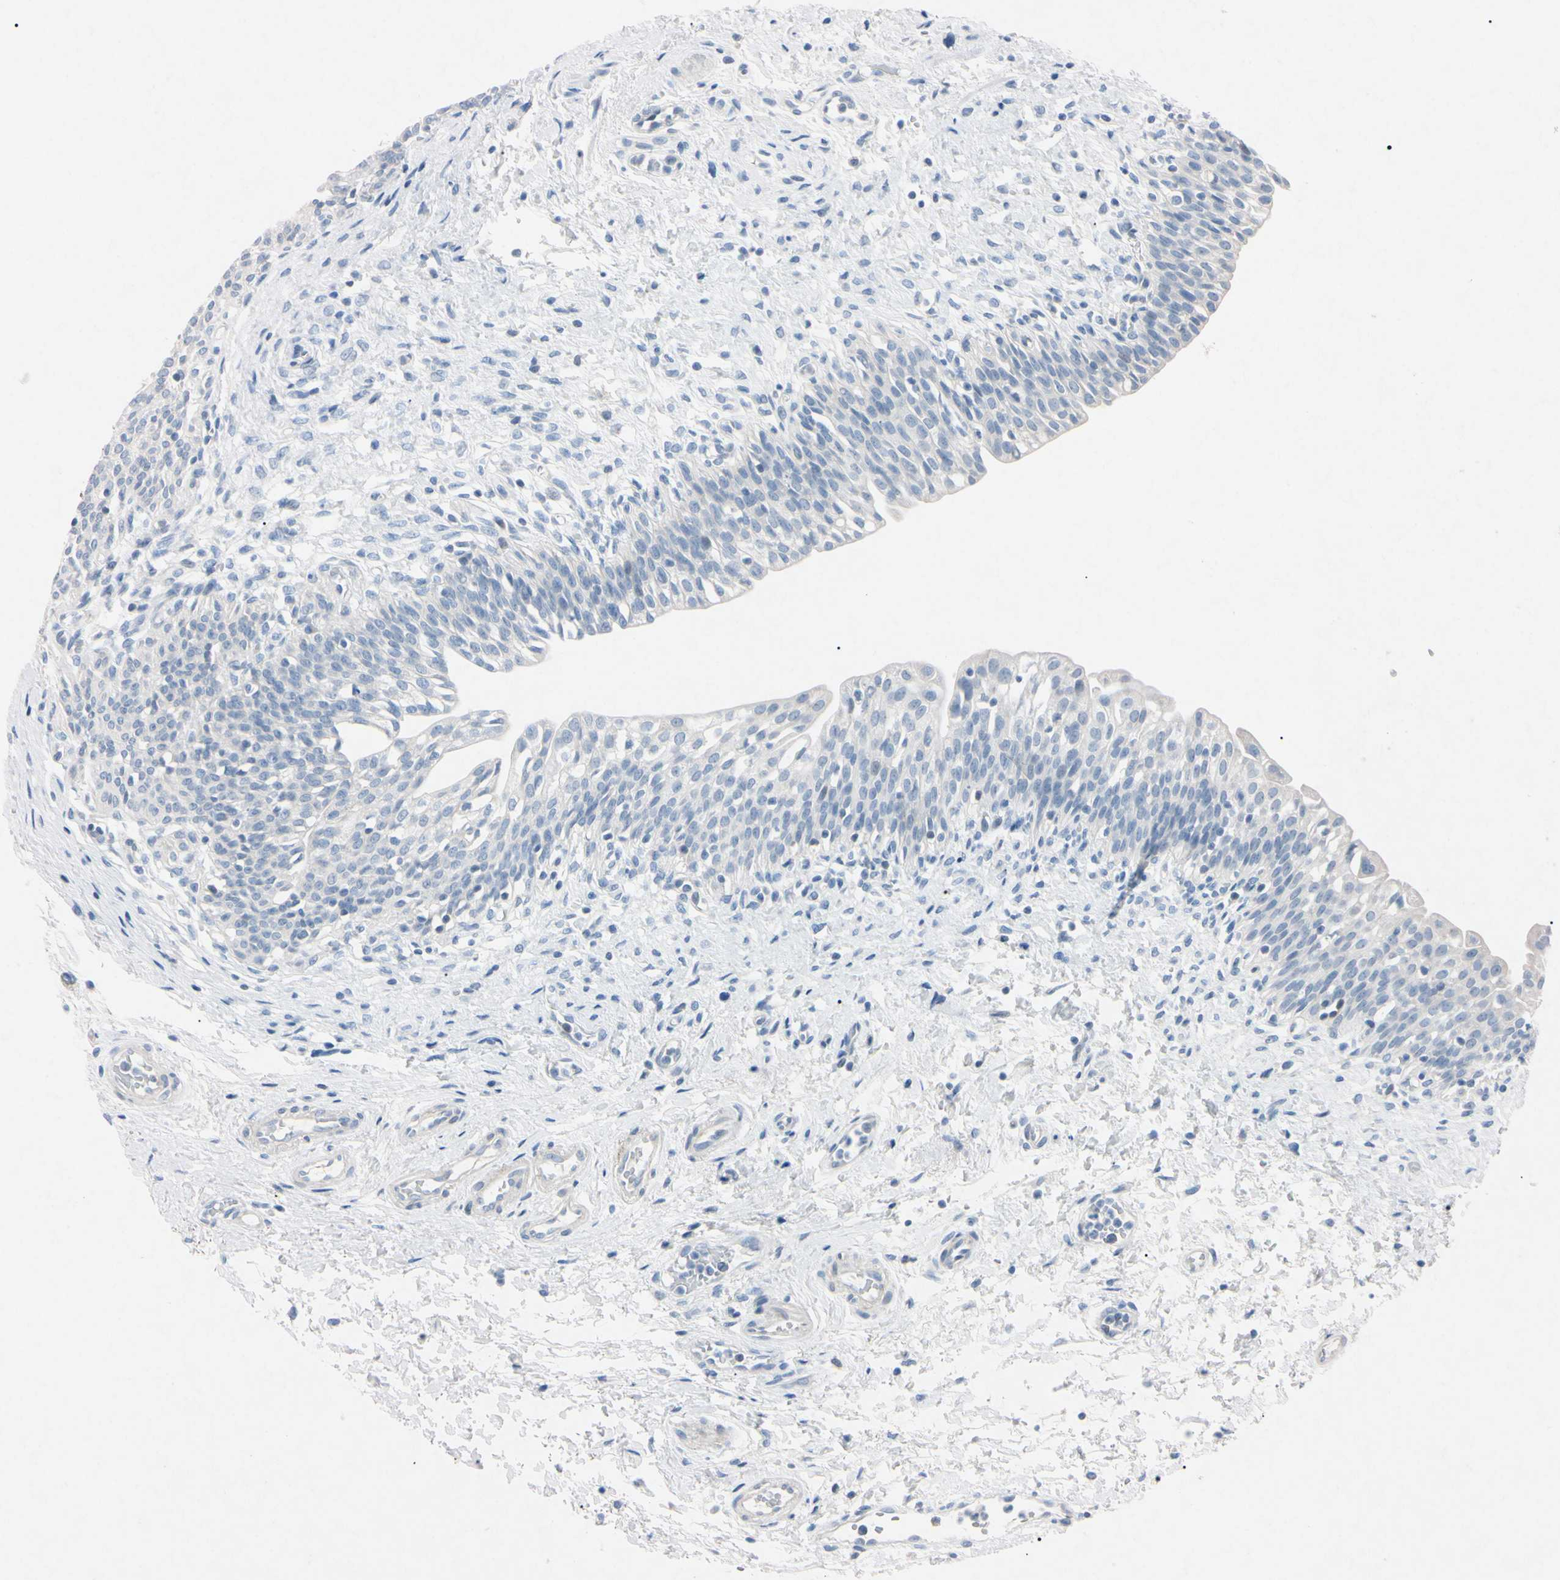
{"staining": {"intensity": "negative", "quantity": "none", "location": "none"}, "tissue": "urinary bladder", "cell_type": "Urothelial cells", "image_type": "normal", "snomed": [{"axis": "morphology", "description": "Normal tissue, NOS"}, {"axis": "topography", "description": "Urinary bladder"}], "caption": "An immunohistochemistry image of benign urinary bladder is shown. There is no staining in urothelial cells of urinary bladder. The staining is performed using DAB (3,3'-diaminobenzidine) brown chromogen with nuclei counter-stained in using hematoxylin.", "gene": "ELN", "patient": {"sex": "male", "age": 55}}